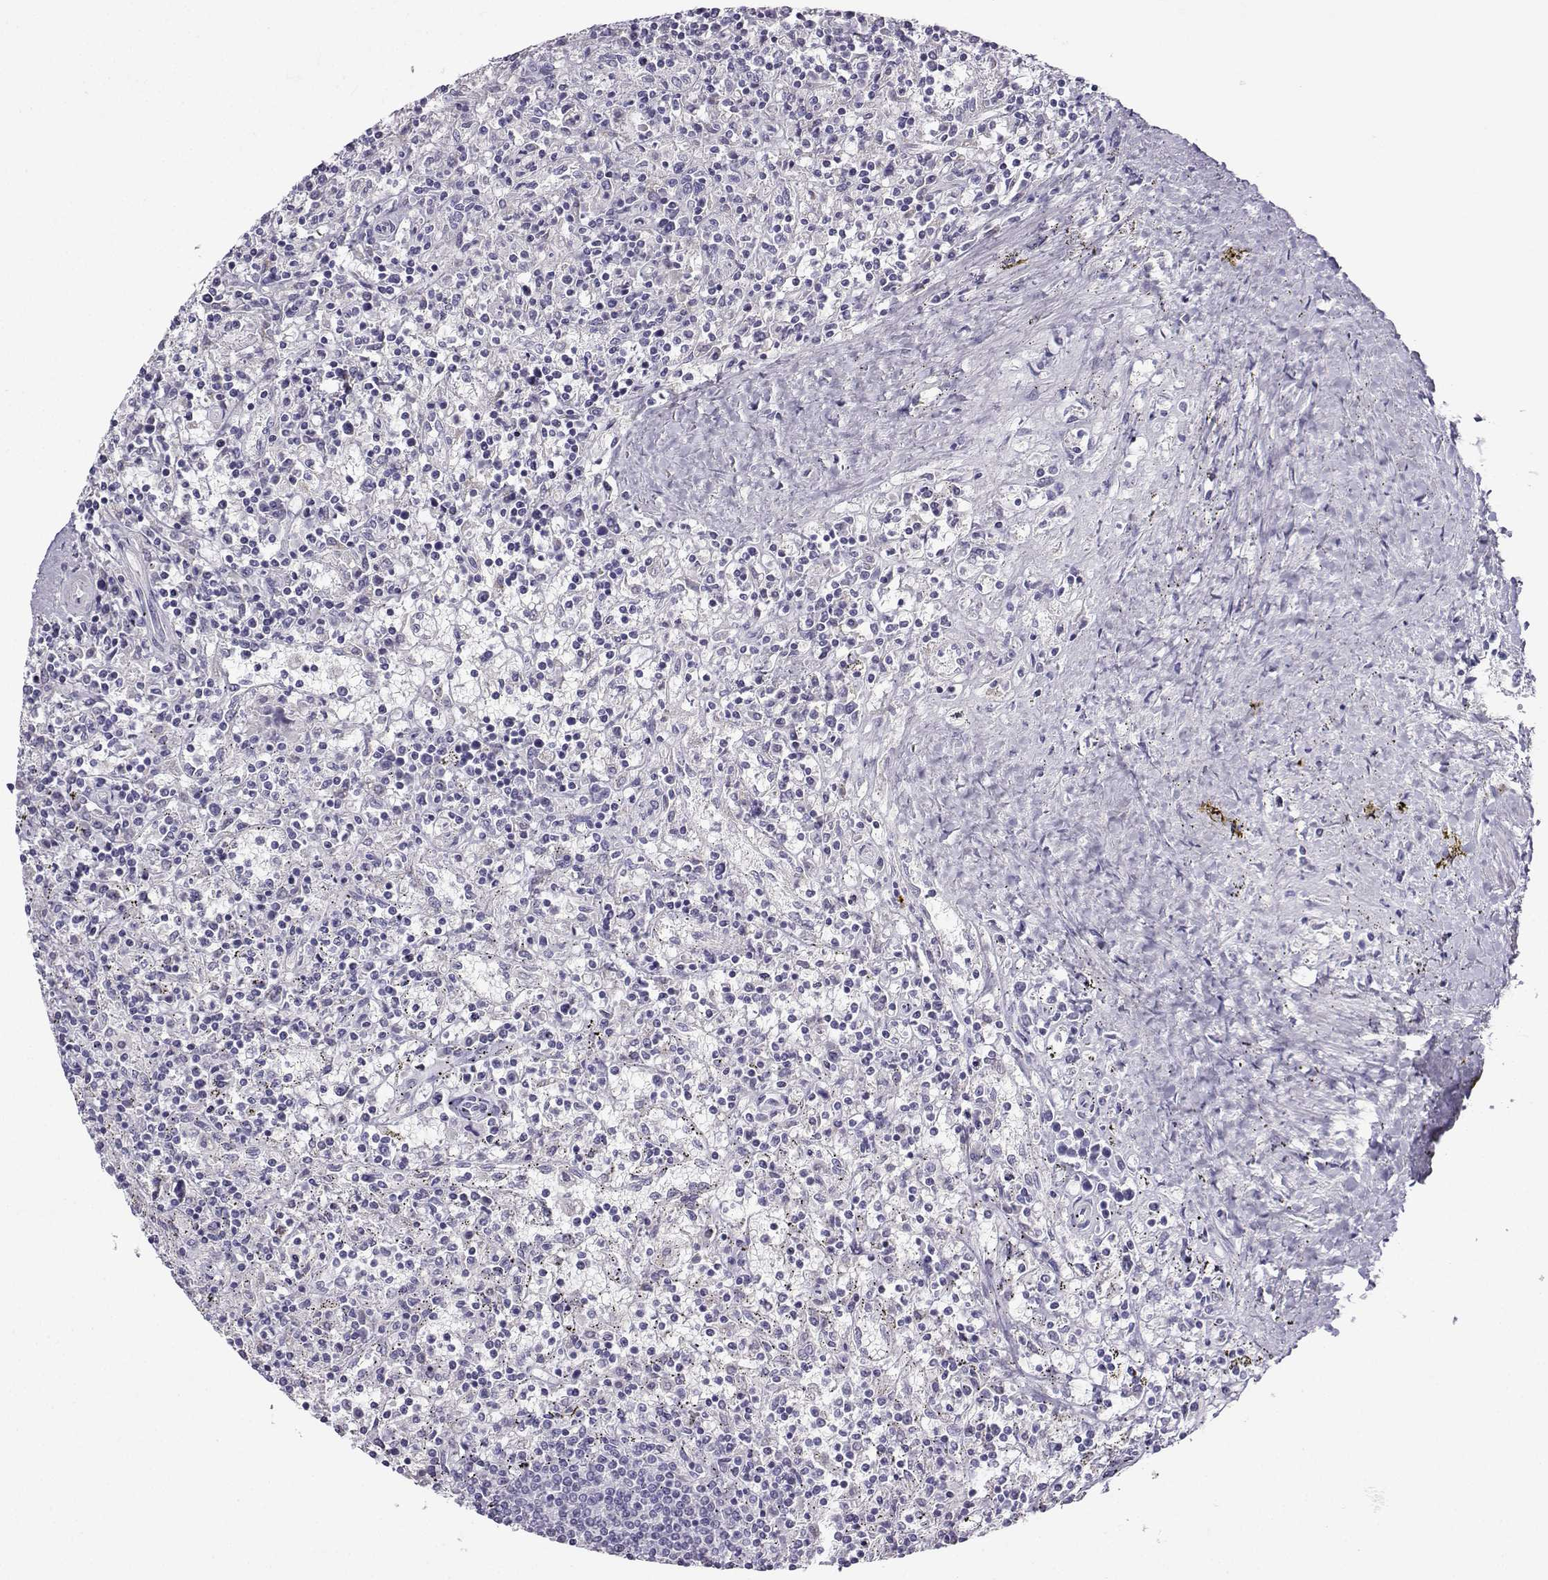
{"staining": {"intensity": "negative", "quantity": "none", "location": "none"}, "tissue": "lymphoma", "cell_type": "Tumor cells", "image_type": "cancer", "snomed": [{"axis": "morphology", "description": "Malignant lymphoma, non-Hodgkin's type, Low grade"}, {"axis": "topography", "description": "Spleen"}], "caption": "Tumor cells show no significant protein staining in low-grade malignant lymphoma, non-Hodgkin's type. The staining is performed using DAB brown chromogen with nuclei counter-stained in using hematoxylin.", "gene": "FBXO24", "patient": {"sex": "male", "age": 62}}